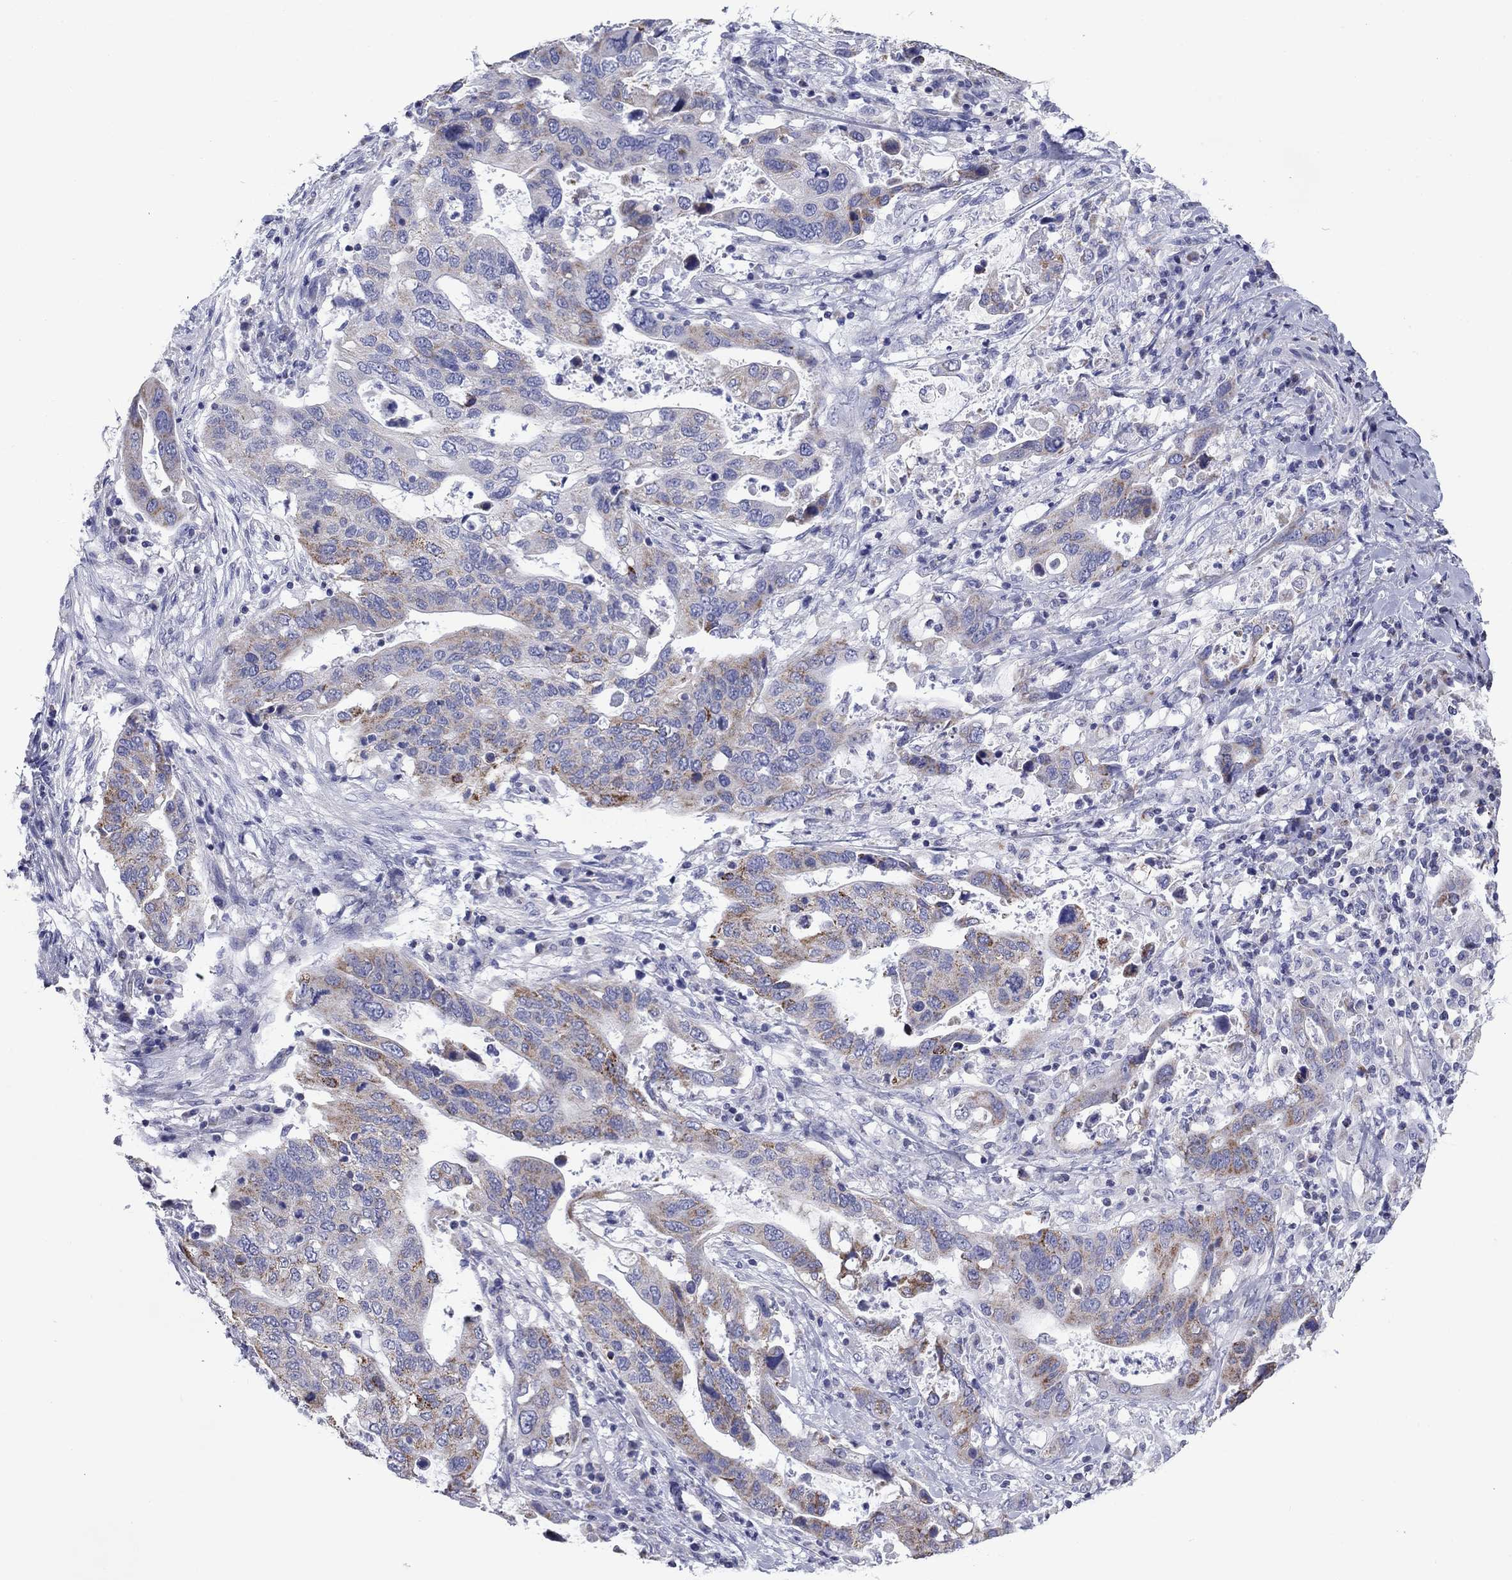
{"staining": {"intensity": "moderate", "quantity": "25%-75%", "location": "cytoplasmic/membranous"}, "tissue": "stomach cancer", "cell_type": "Tumor cells", "image_type": "cancer", "snomed": [{"axis": "morphology", "description": "Adenocarcinoma, NOS"}, {"axis": "topography", "description": "Stomach"}], "caption": "Protein expression analysis of human adenocarcinoma (stomach) reveals moderate cytoplasmic/membranous expression in about 25%-75% of tumor cells. (DAB IHC, brown staining for protein, blue staining for nuclei).", "gene": "ACADSB", "patient": {"sex": "male", "age": 54}}